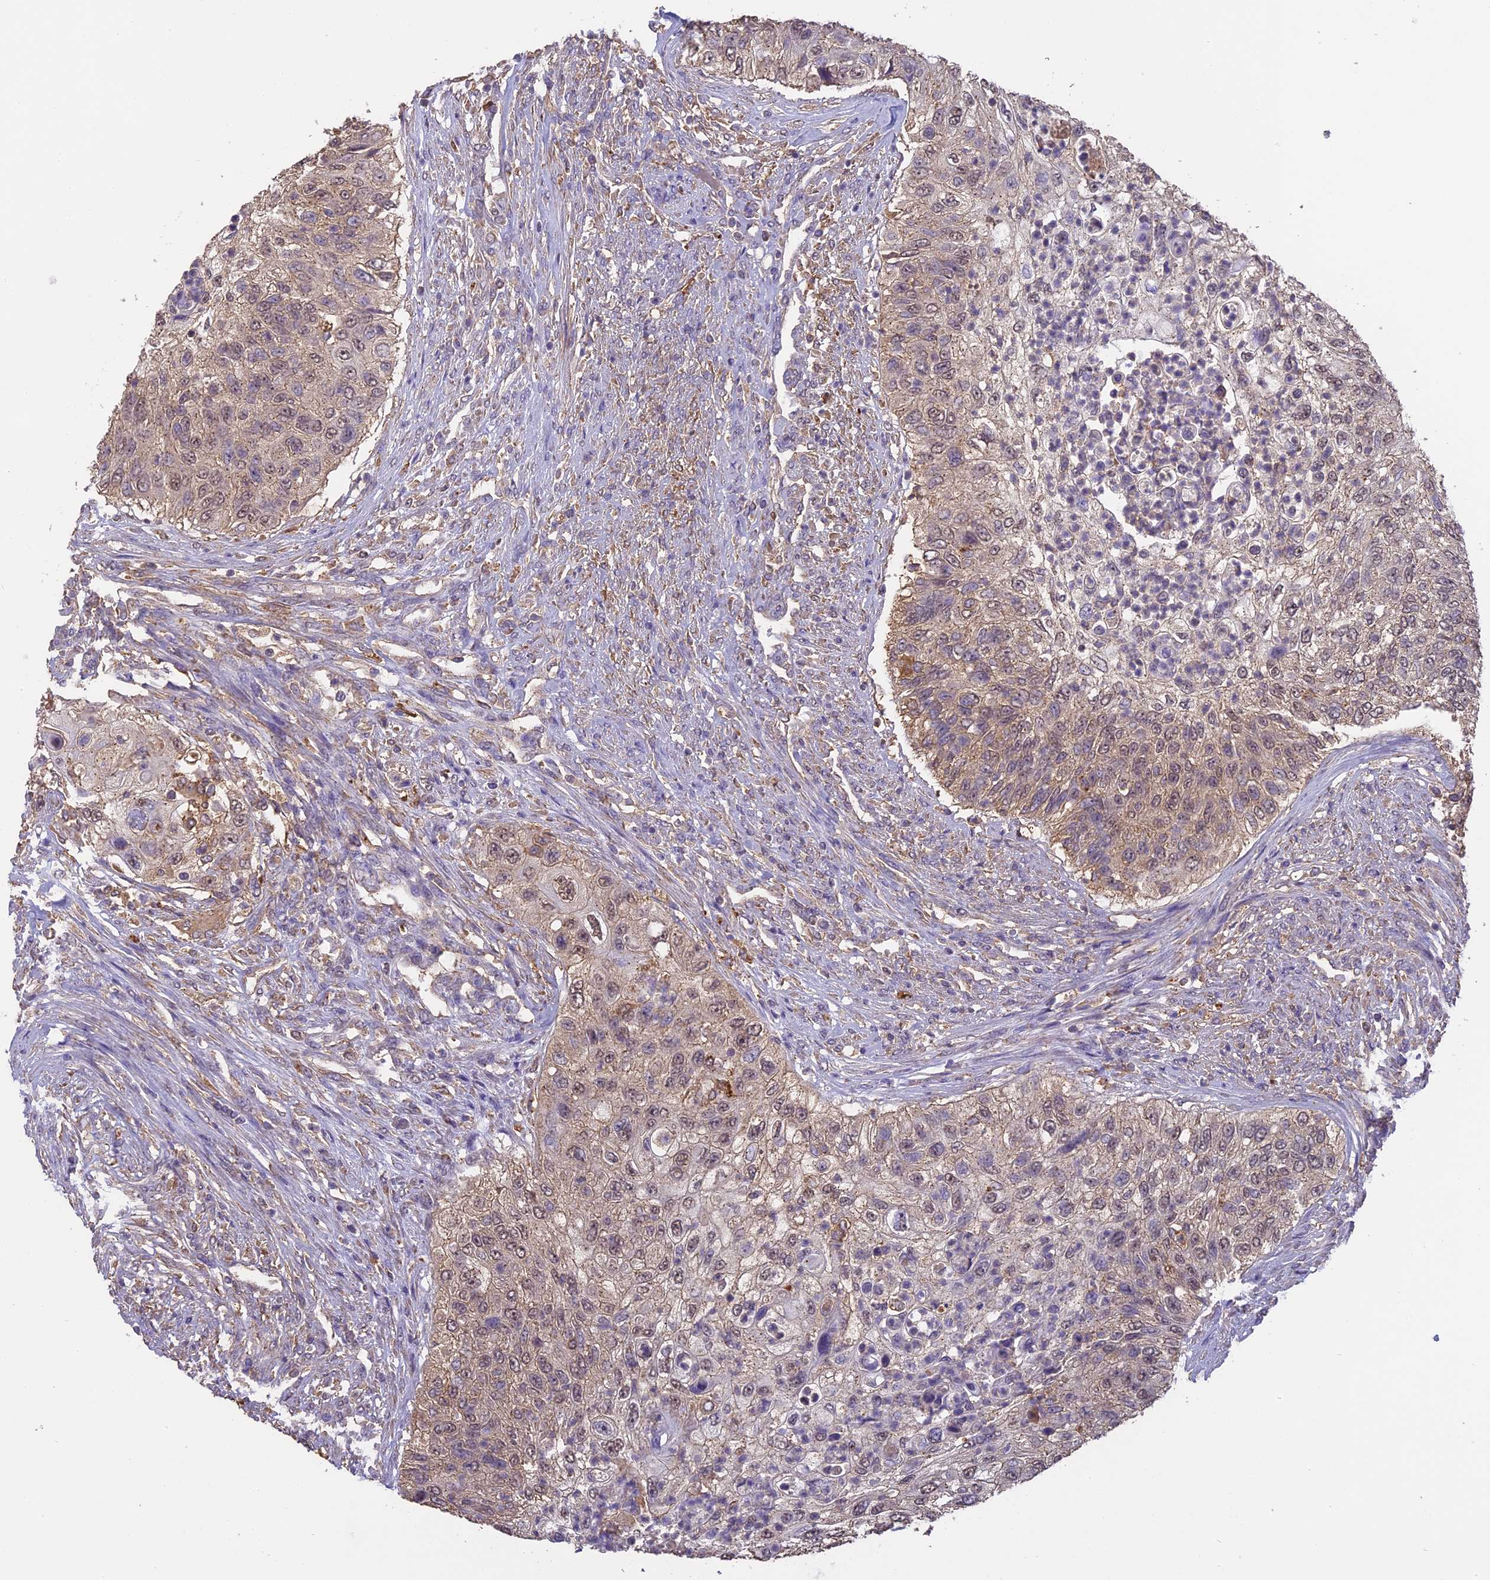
{"staining": {"intensity": "weak", "quantity": "25%-75%", "location": "nuclear"}, "tissue": "urothelial cancer", "cell_type": "Tumor cells", "image_type": "cancer", "snomed": [{"axis": "morphology", "description": "Urothelial carcinoma, High grade"}, {"axis": "topography", "description": "Urinary bladder"}], "caption": "The immunohistochemical stain highlights weak nuclear staining in tumor cells of urothelial cancer tissue. (DAB IHC, brown staining for protein, blue staining for nuclei).", "gene": "ARHGAP19", "patient": {"sex": "female", "age": 60}}